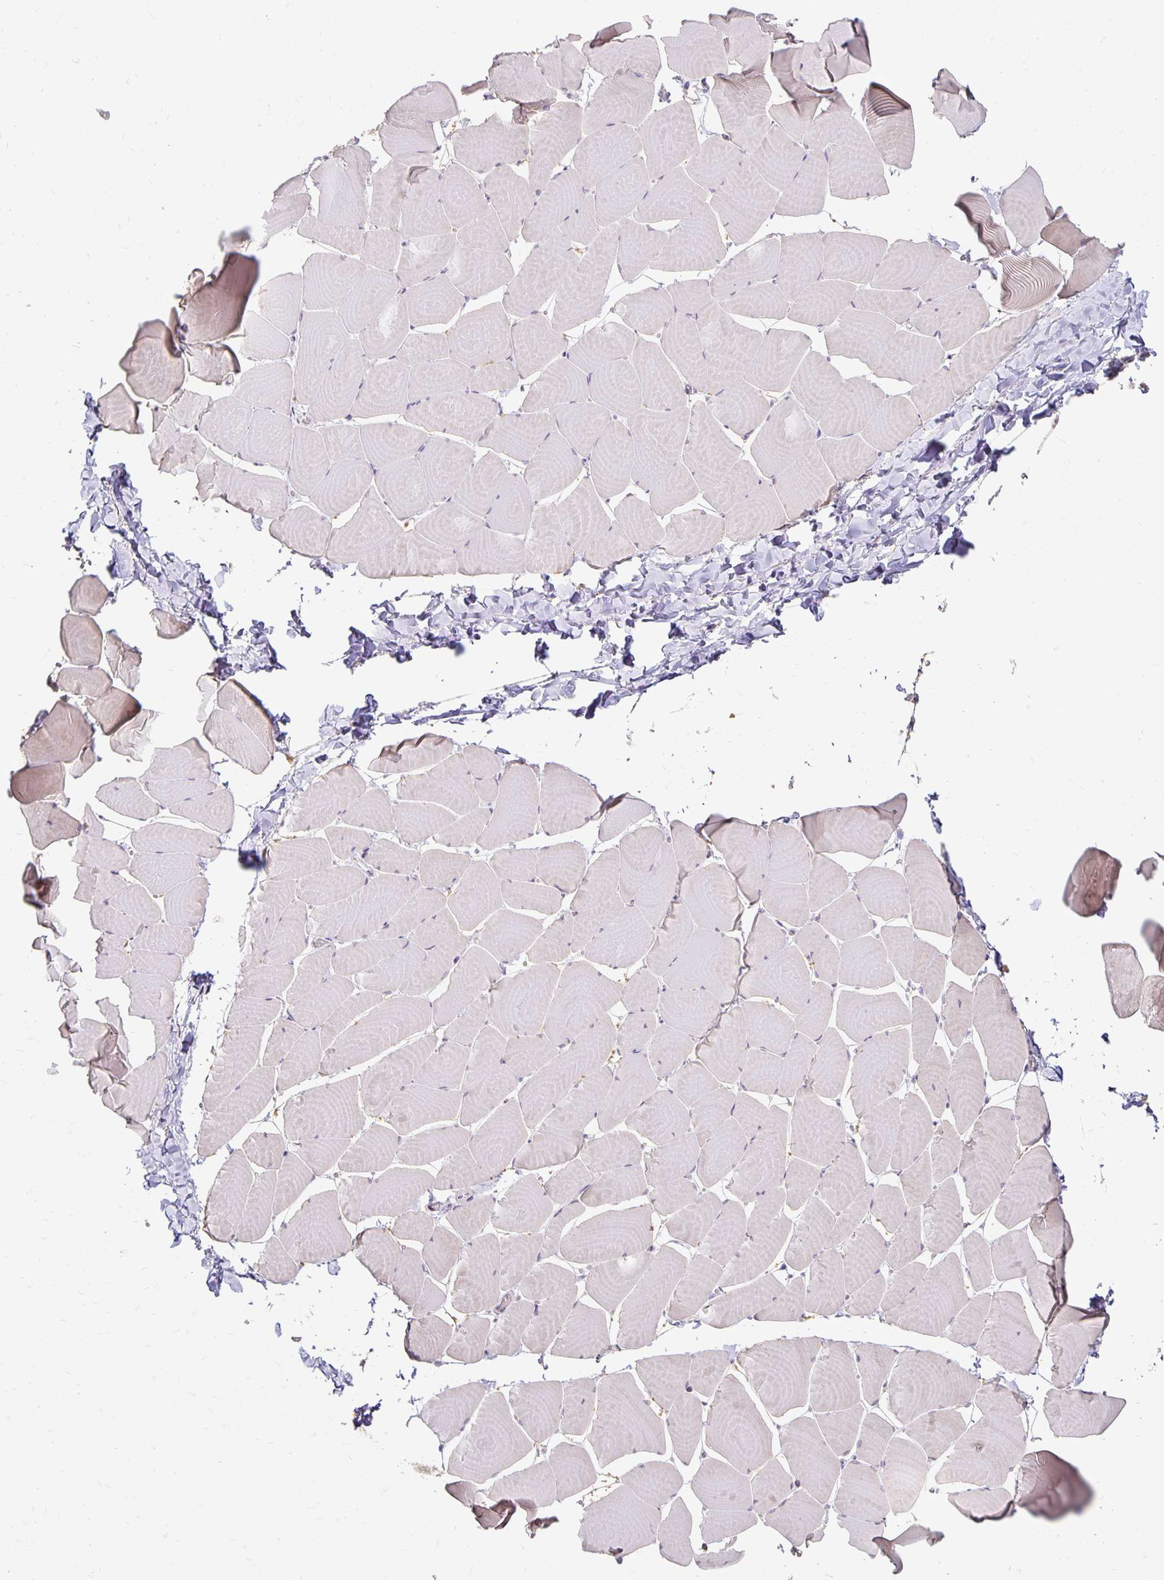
{"staining": {"intensity": "weak", "quantity": "25%-75%", "location": "cytoplasmic/membranous"}, "tissue": "skeletal muscle", "cell_type": "Myocytes", "image_type": "normal", "snomed": [{"axis": "morphology", "description": "Normal tissue, NOS"}, {"axis": "topography", "description": "Skeletal muscle"}], "caption": "Unremarkable skeletal muscle was stained to show a protein in brown. There is low levels of weak cytoplasmic/membranous positivity in approximately 25%-75% of myocytes.", "gene": "CST6", "patient": {"sex": "male", "age": 25}}